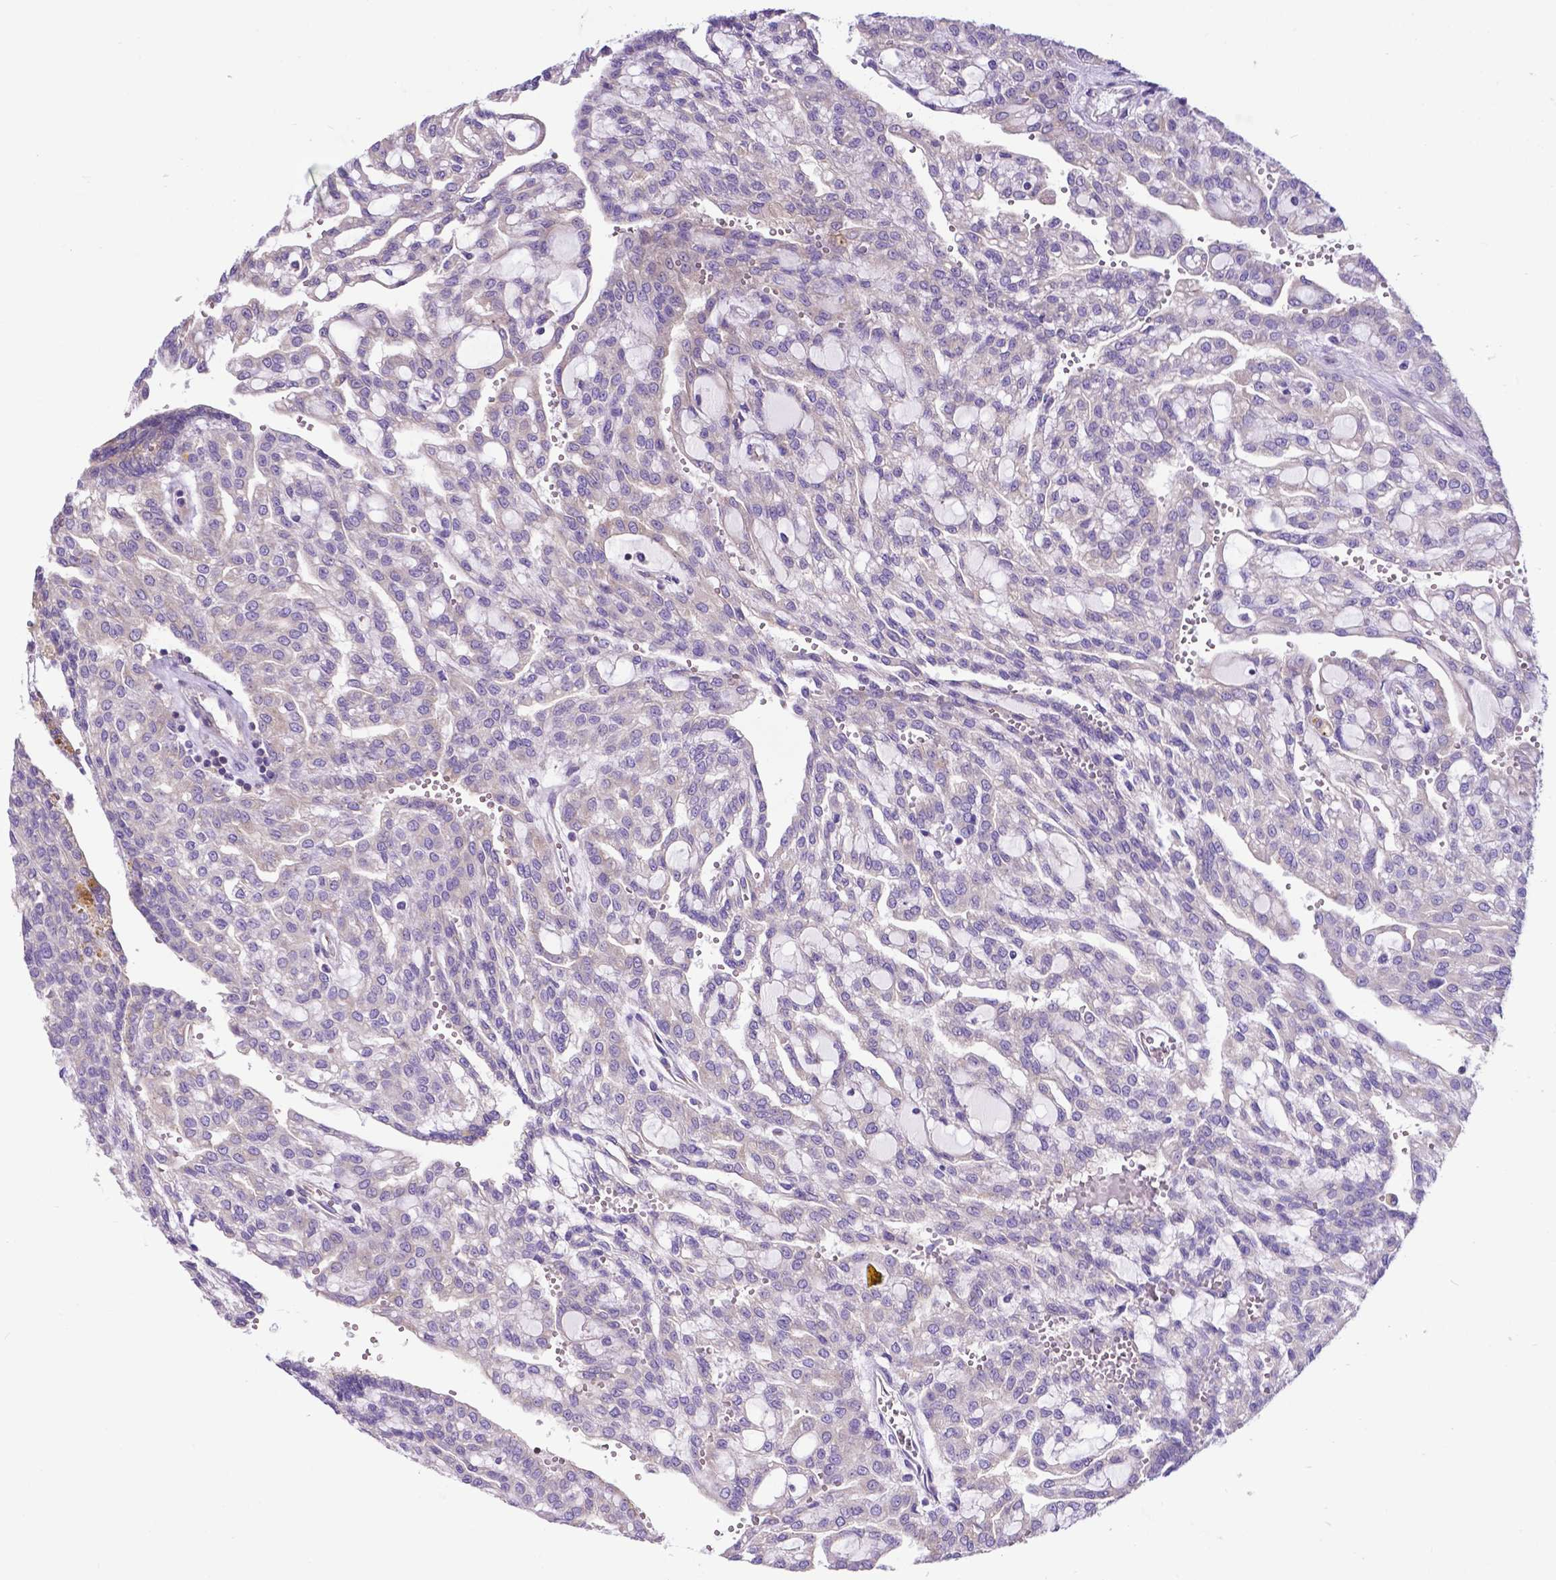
{"staining": {"intensity": "weak", "quantity": ">75%", "location": "cytoplasmic/membranous"}, "tissue": "renal cancer", "cell_type": "Tumor cells", "image_type": "cancer", "snomed": [{"axis": "morphology", "description": "Adenocarcinoma, NOS"}, {"axis": "topography", "description": "Kidney"}], "caption": "Immunohistochemistry (IHC) of adenocarcinoma (renal) shows low levels of weak cytoplasmic/membranous staining in about >75% of tumor cells.", "gene": "RPL6", "patient": {"sex": "male", "age": 63}}